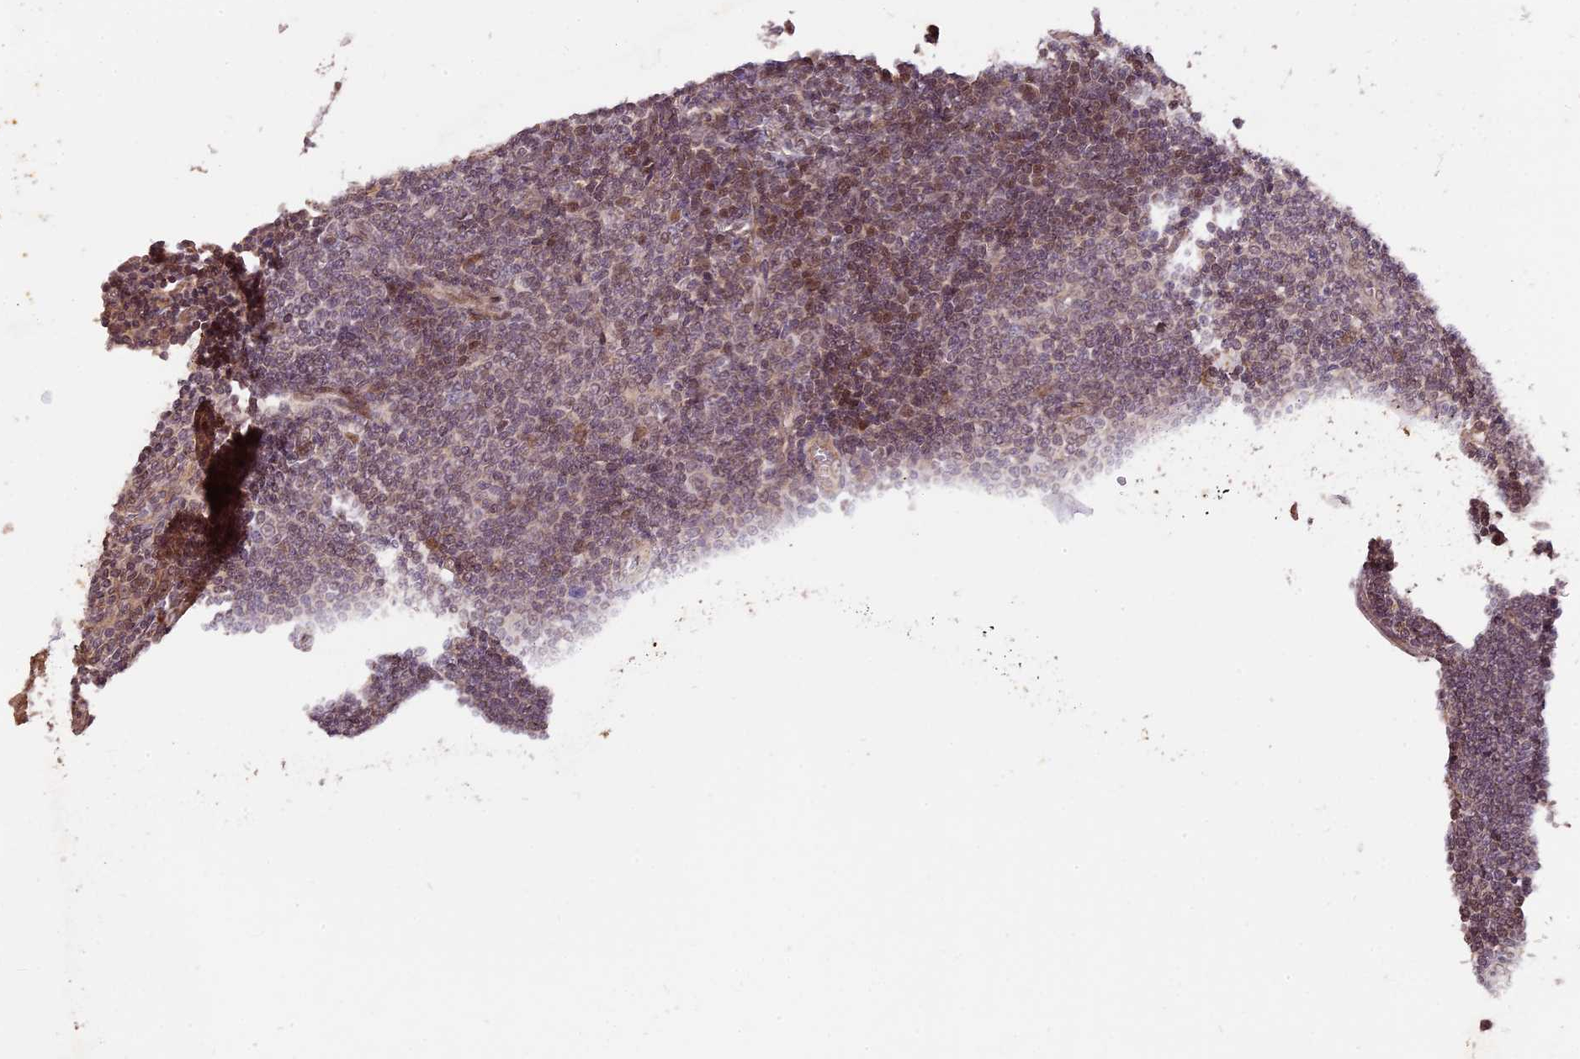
{"staining": {"intensity": "moderate", "quantity": "25%-75%", "location": "nuclear"}, "tissue": "tonsil", "cell_type": "Non-germinal center cells", "image_type": "normal", "snomed": [{"axis": "morphology", "description": "Normal tissue, NOS"}, {"axis": "topography", "description": "Tonsil"}], "caption": "Unremarkable tonsil was stained to show a protein in brown. There is medium levels of moderate nuclear positivity in approximately 25%-75% of non-germinal center cells. The staining was performed using DAB to visualize the protein expression in brown, while the nuclei were stained in blue with hematoxylin (Magnification: 20x).", "gene": "ZNF480", "patient": {"sex": "male", "age": 27}}